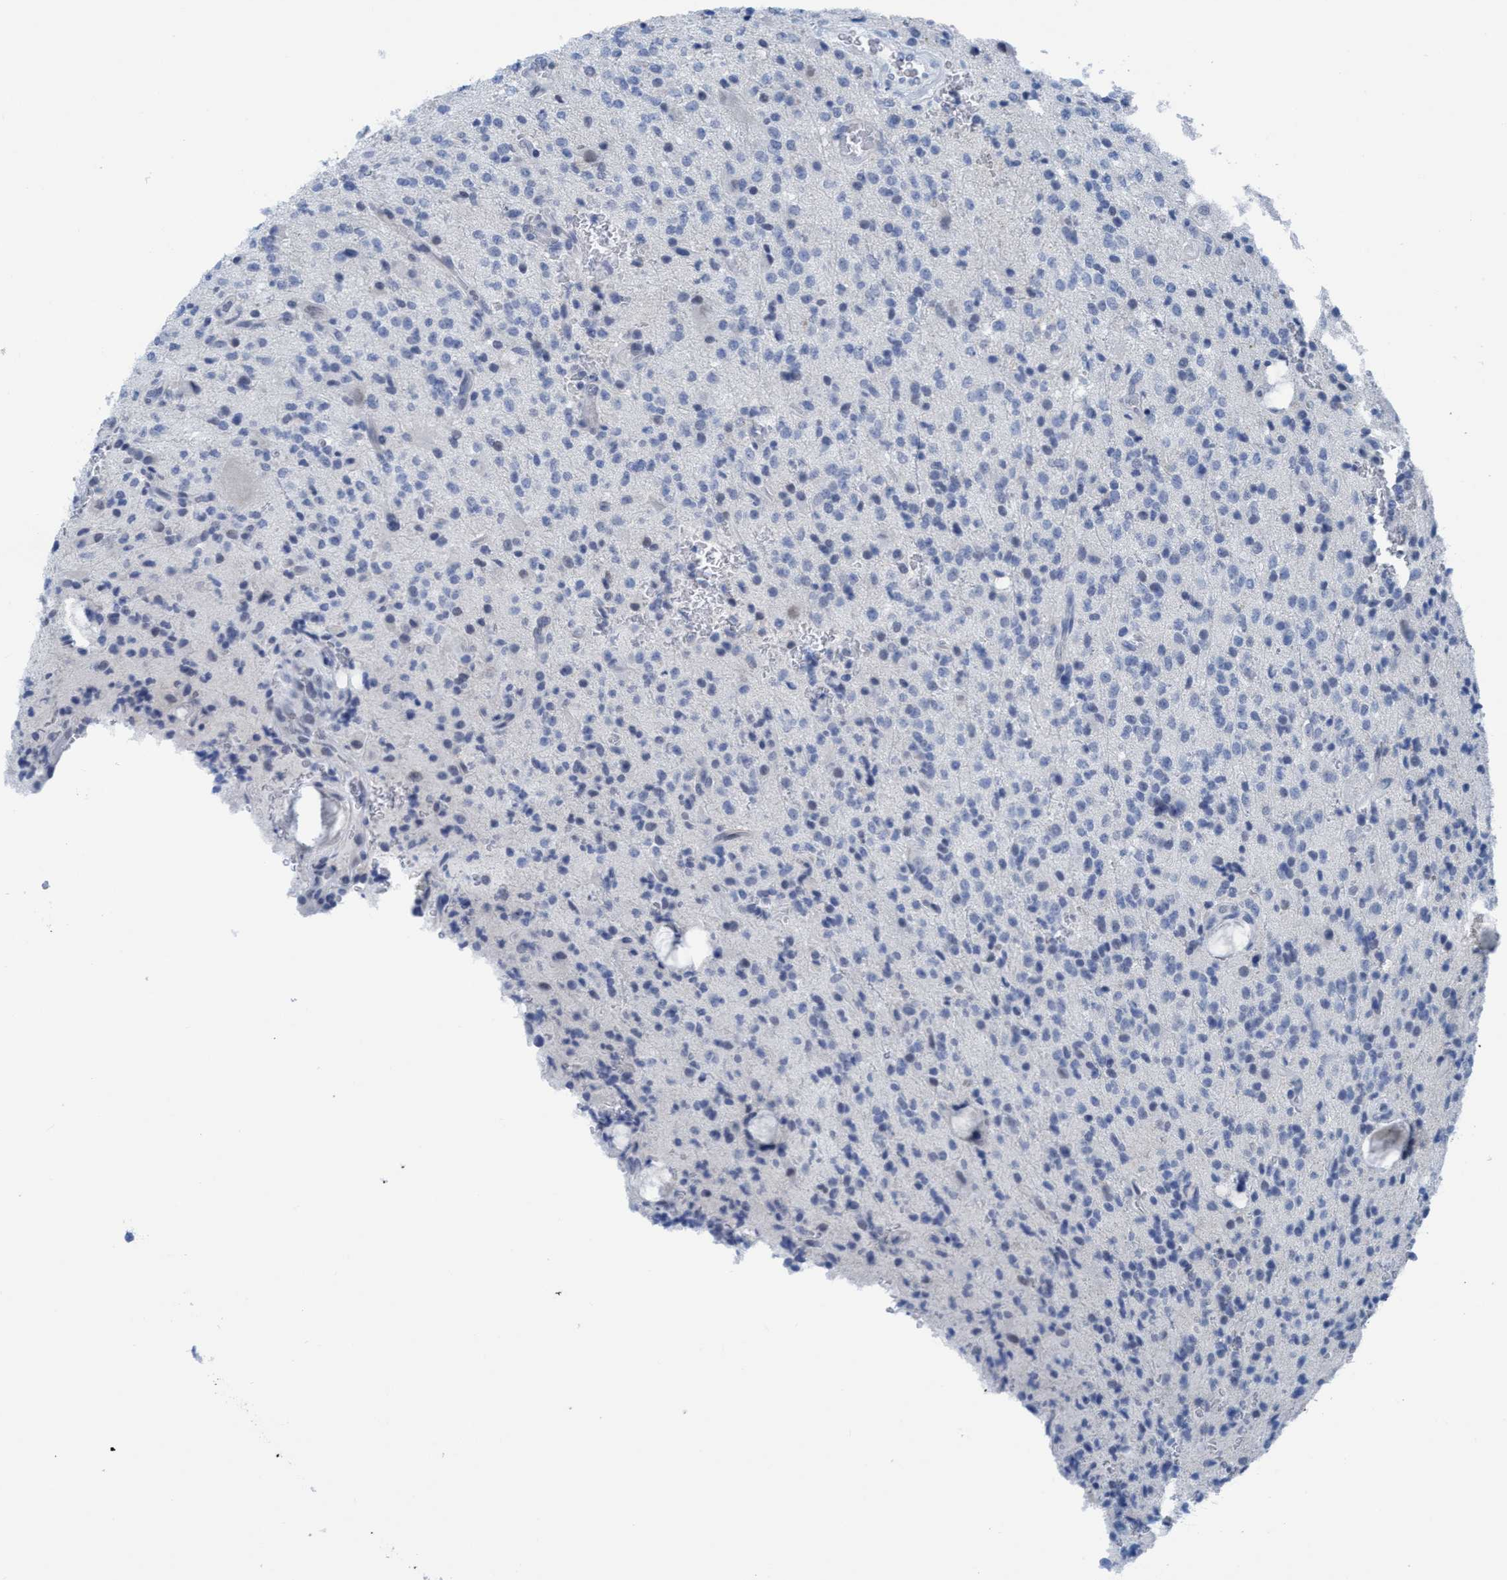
{"staining": {"intensity": "negative", "quantity": "none", "location": "none"}, "tissue": "glioma", "cell_type": "Tumor cells", "image_type": "cancer", "snomed": [{"axis": "morphology", "description": "Glioma, malignant, High grade"}, {"axis": "topography", "description": "Brain"}], "caption": "Tumor cells show no significant protein staining in glioma.", "gene": "DNAI1", "patient": {"sex": "male", "age": 34}}